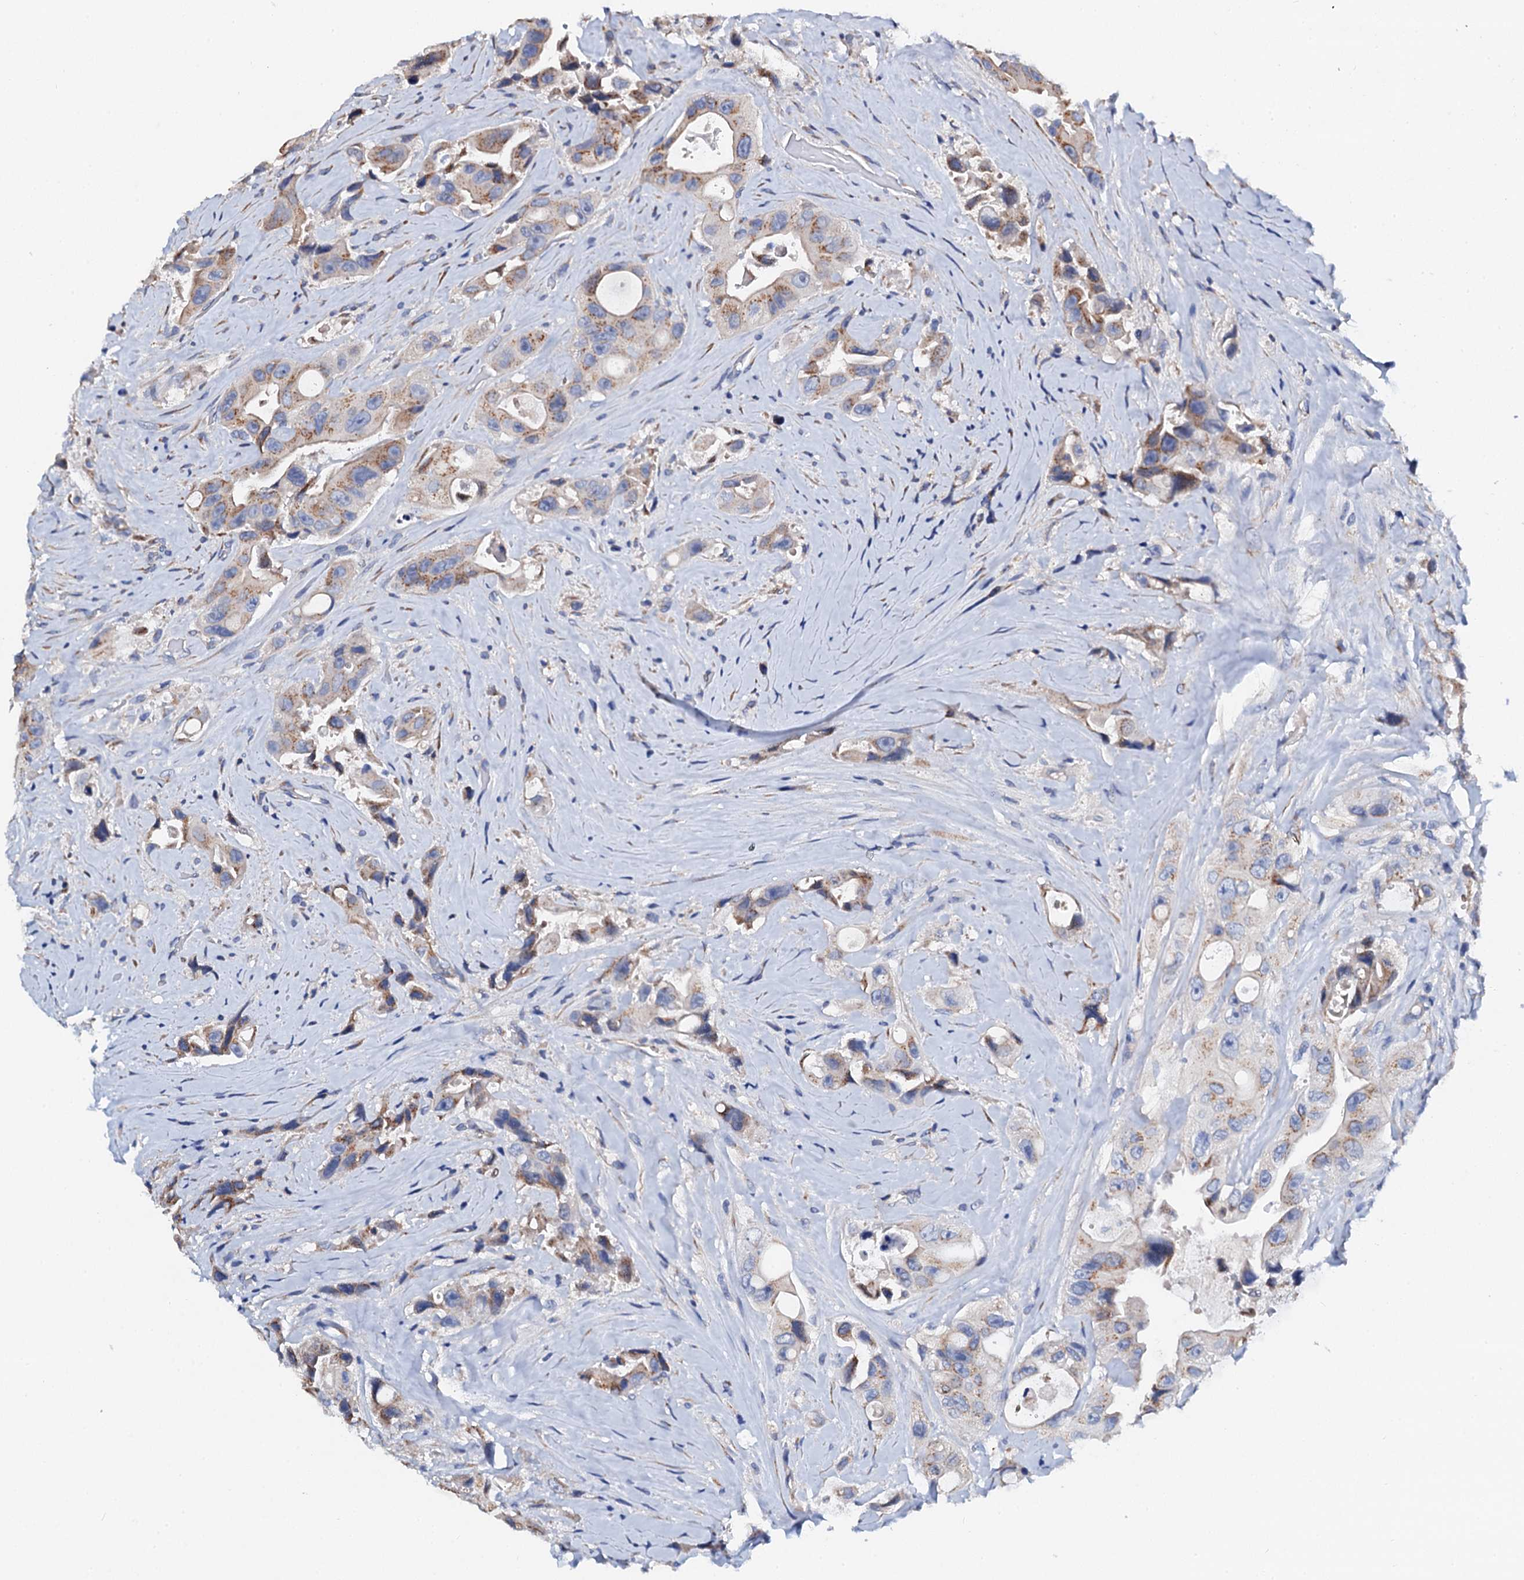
{"staining": {"intensity": "moderate", "quantity": "25%-75%", "location": "cytoplasmic/membranous"}, "tissue": "colorectal cancer", "cell_type": "Tumor cells", "image_type": "cancer", "snomed": [{"axis": "morphology", "description": "Adenocarcinoma, NOS"}, {"axis": "topography", "description": "Colon"}], "caption": "High-magnification brightfield microscopy of adenocarcinoma (colorectal) stained with DAB (3,3'-diaminobenzidine) (brown) and counterstained with hematoxylin (blue). tumor cells exhibit moderate cytoplasmic/membranous expression is seen in about25%-75% of cells. Using DAB (brown) and hematoxylin (blue) stains, captured at high magnification using brightfield microscopy.", "gene": "AKAP3", "patient": {"sex": "female", "age": 46}}